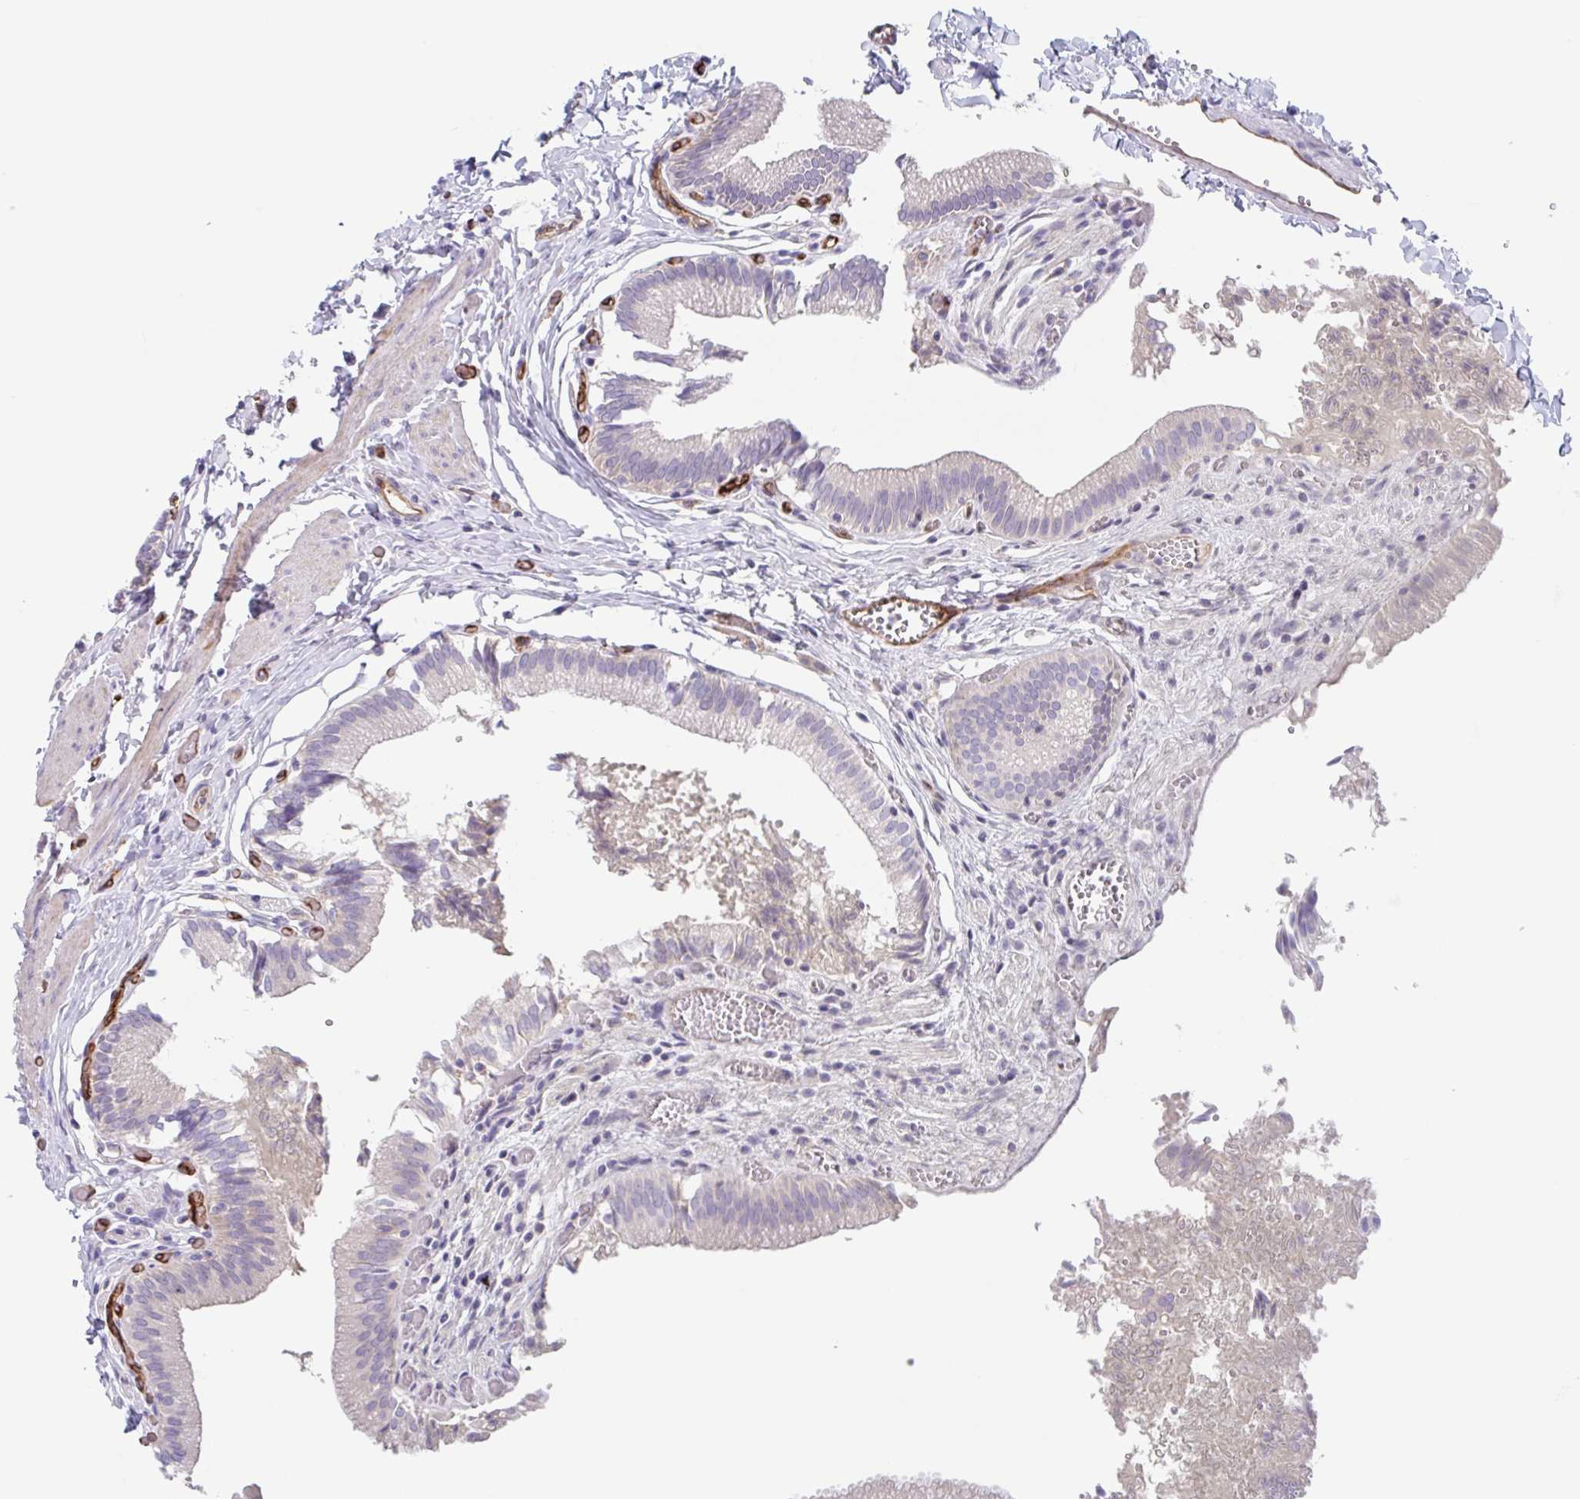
{"staining": {"intensity": "weak", "quantity": "<25%", "location": "cytoplasmic/membranous"}, "tissue": "gallbladder", "cell_type": "Glandular cells", "image_type": "normal", "snomed": [{"axis": "morphology", "description": "Normal tissue, NOS"}, {"axis": "topography", "description": "Gallbladder"}, {"axis": "topography", "description": "Peripheral nerve tissue"}], "caption": "Glandular cells are negative for brown protein staining in benign gallbladder. (Stains: DAB (3,3'-diaminobenzidine) immunohistochemistry with hematoxylin counter stain, Microscopy: brightfield microscopy at high magnification).", "gene": "EHD4", "patient": {"sex": "male", "age": 17}}